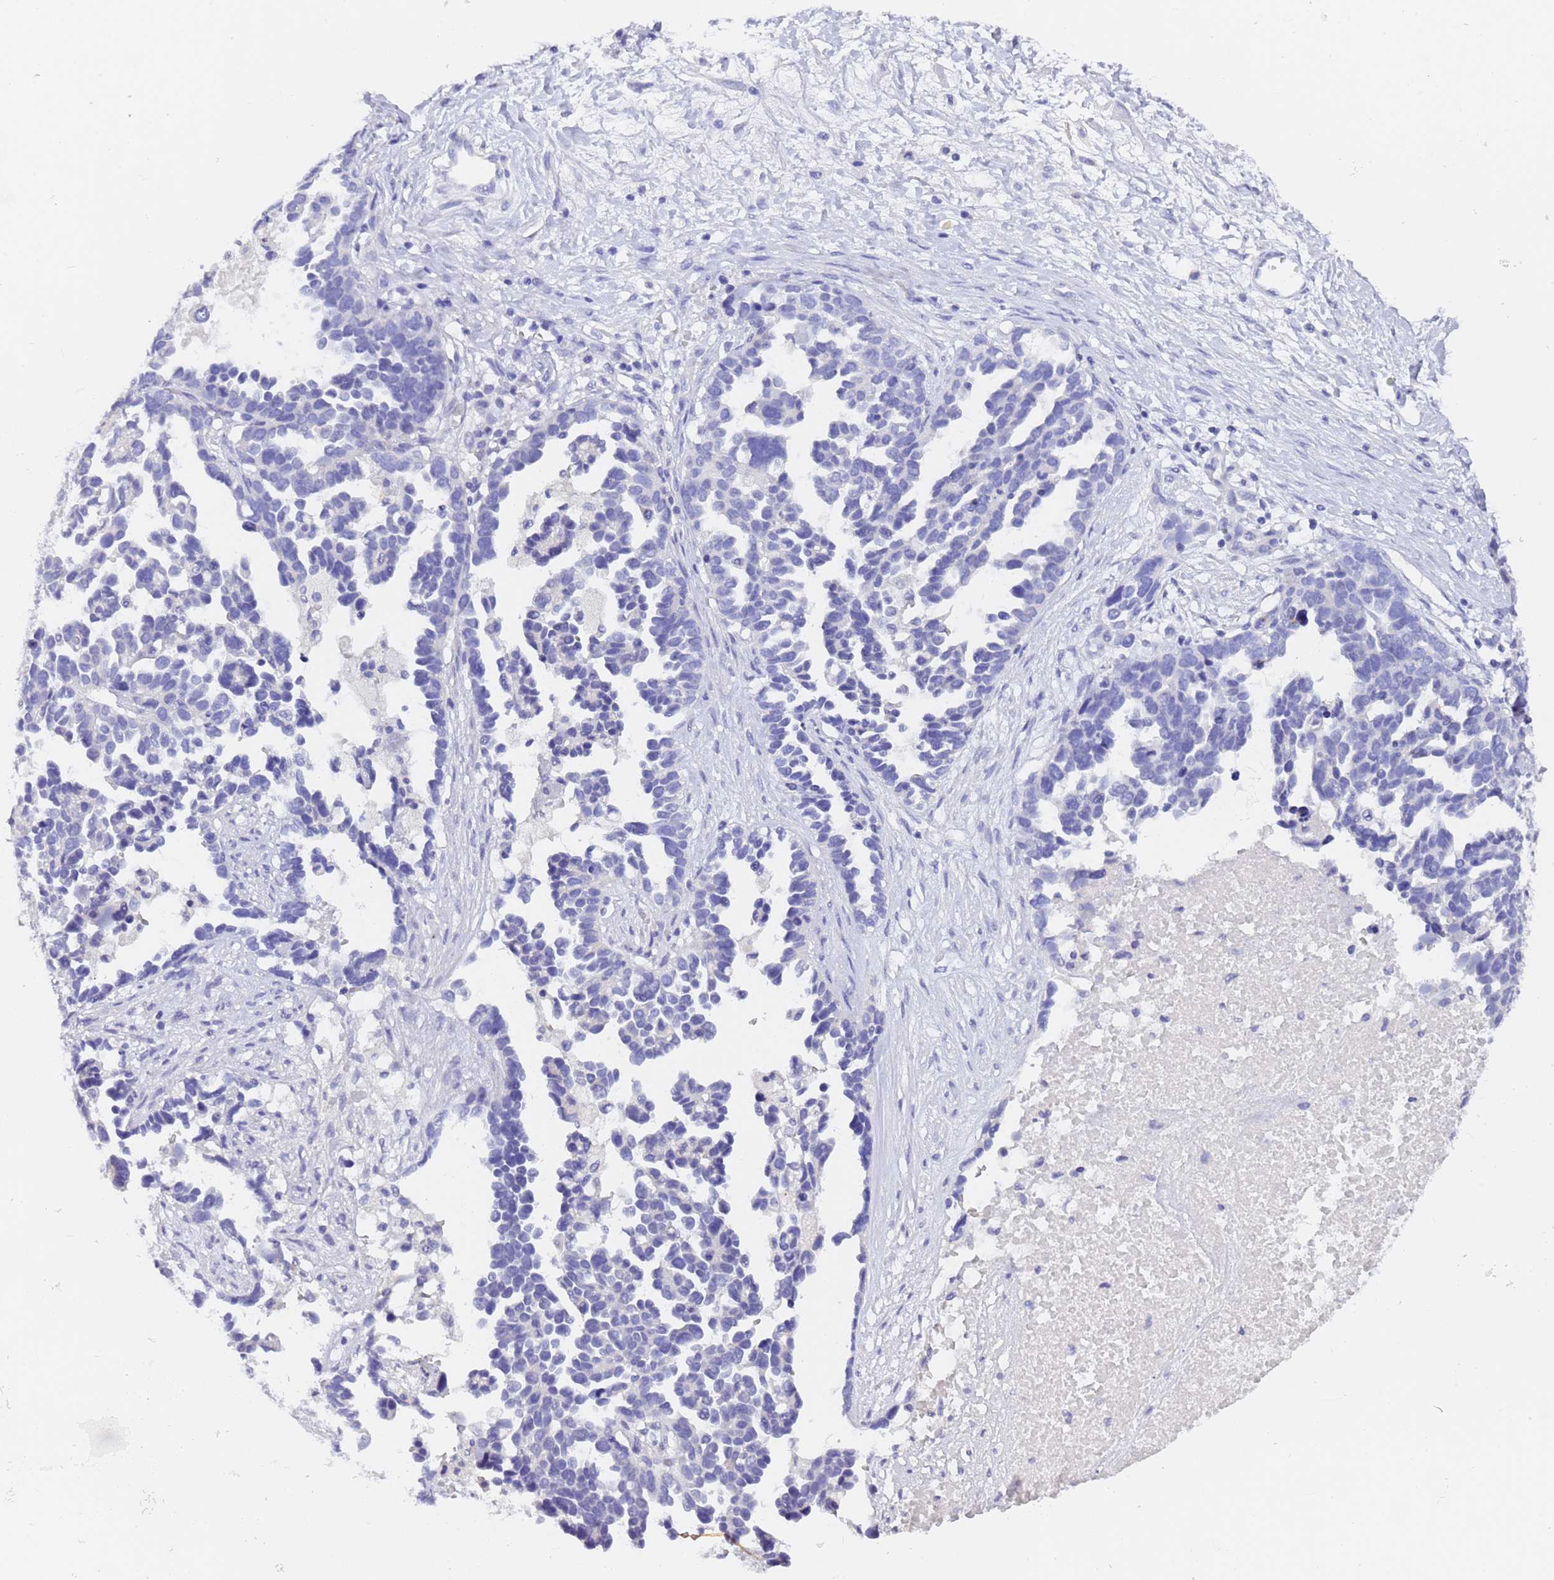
{"staining": {"intensity": "negative", "quantity": "none", "location": "none"}, "tissue": "ovarian cancer", "cell_type": "Tumor cells", "image_type": "cancer", "snomed": [{"axis": "morphology", "description": "Cystadenocarcinoma, serous, NOS"}, {"axis": "topography", "description": "Ovary"}], "caption": "Immunohistochemistry image of human serous cystadenocarcinoma (ovarian) stained for a protein (brown), which exhibits no positivity in tumor cells.", "gene": "GABRA1", "patient": {"sex": "female", "age": 54}}